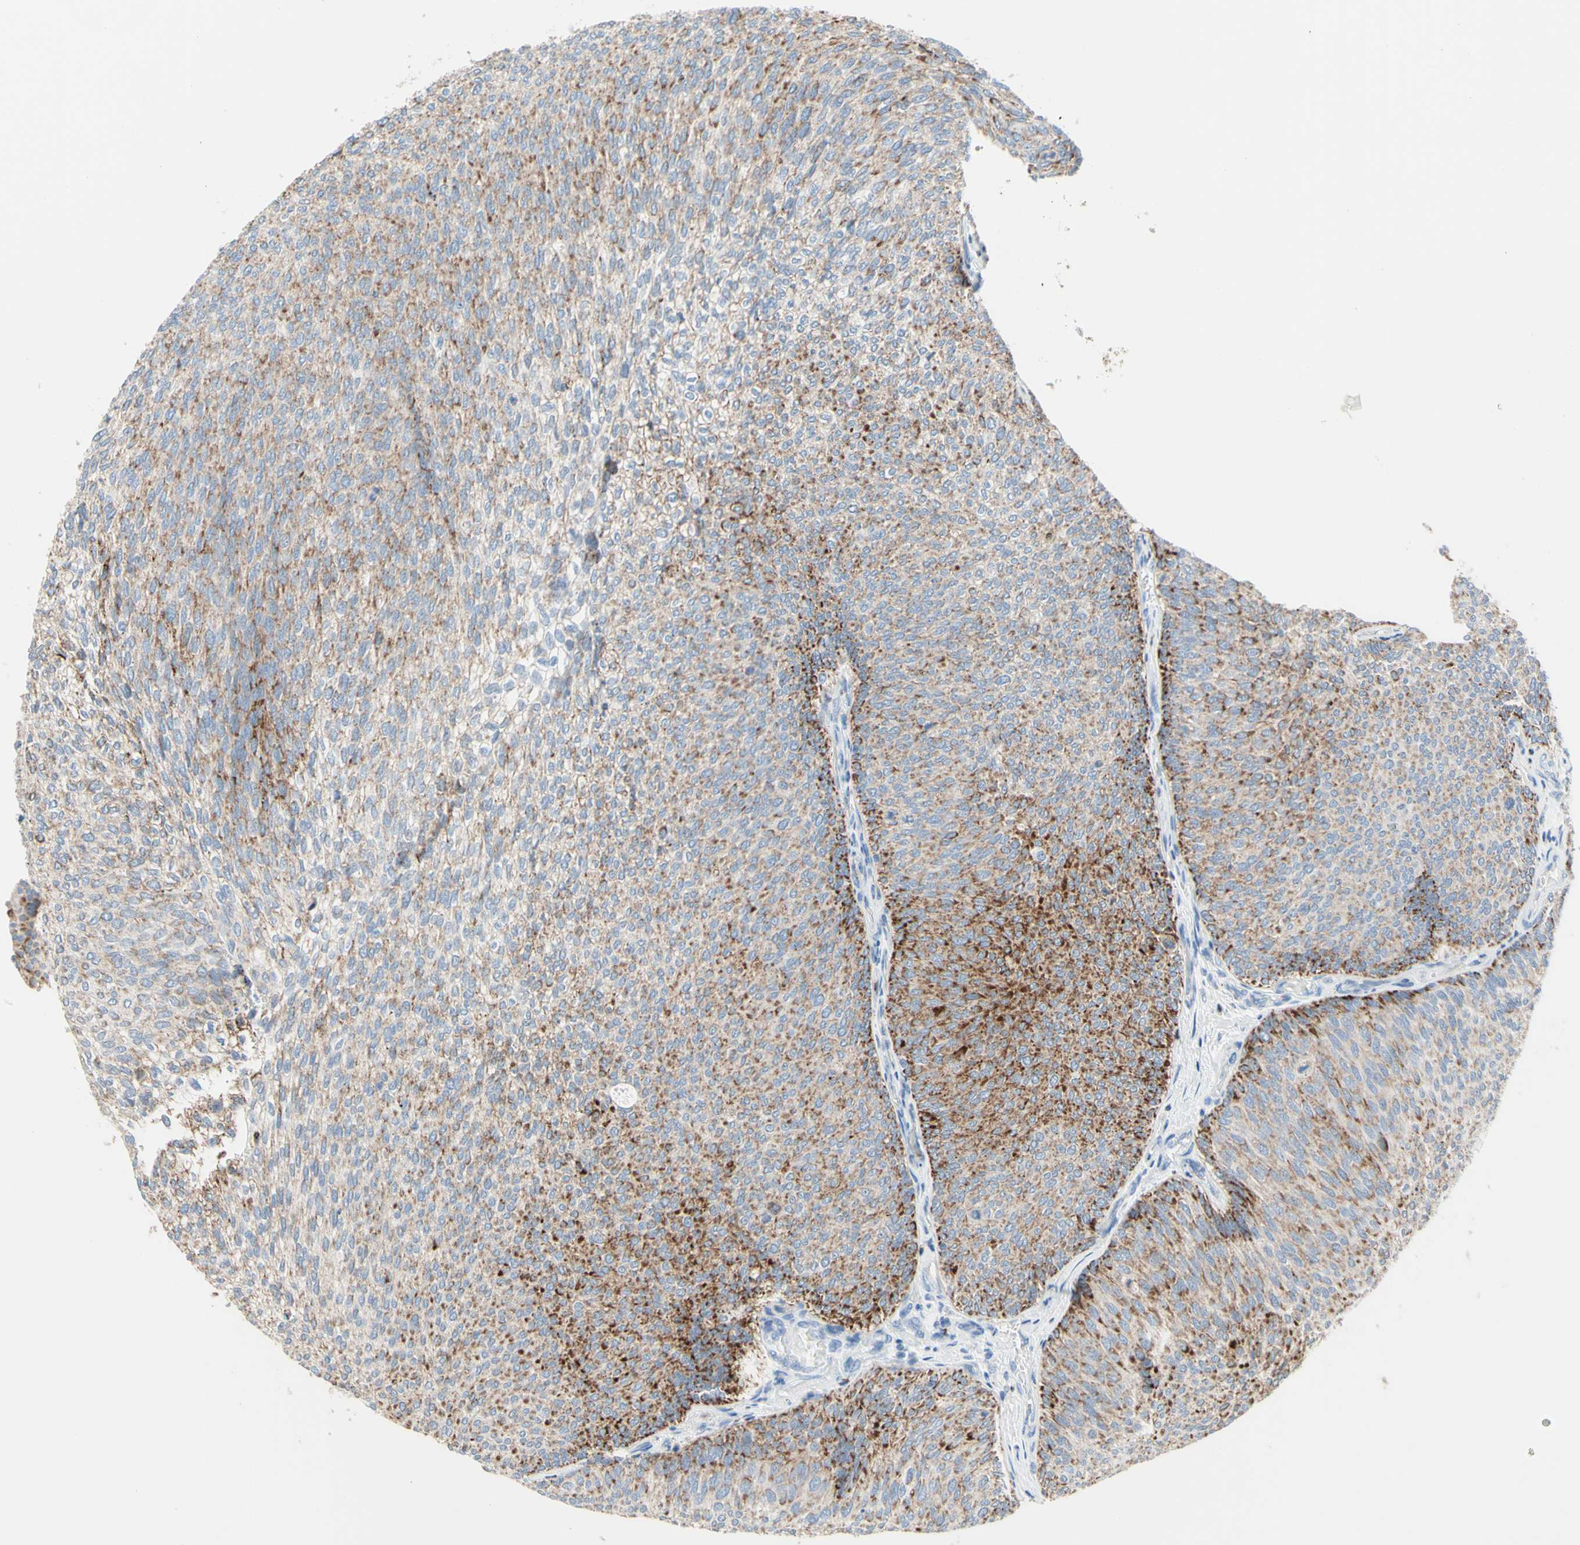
{"staining": {"intensity": "moderate", "quantity": "25%-75%", "location": "cytoplasmic/membranous"}, "tissue": "urothelial cancer", "cell_type": "Tumor cells", "image_type": "cancer", "snomed": [{"axis": "morphology", "description": "Urothelial carcinoma, Low grade"}, {"axis": "topography", "description": "Urinary bladder"}], "caption": "Urothelial cancer stained with a protein marker reveals moderate staining in tumor cells.", "gene": "CYSLTR1", "patient": {"sex": "female", "age": 79}}